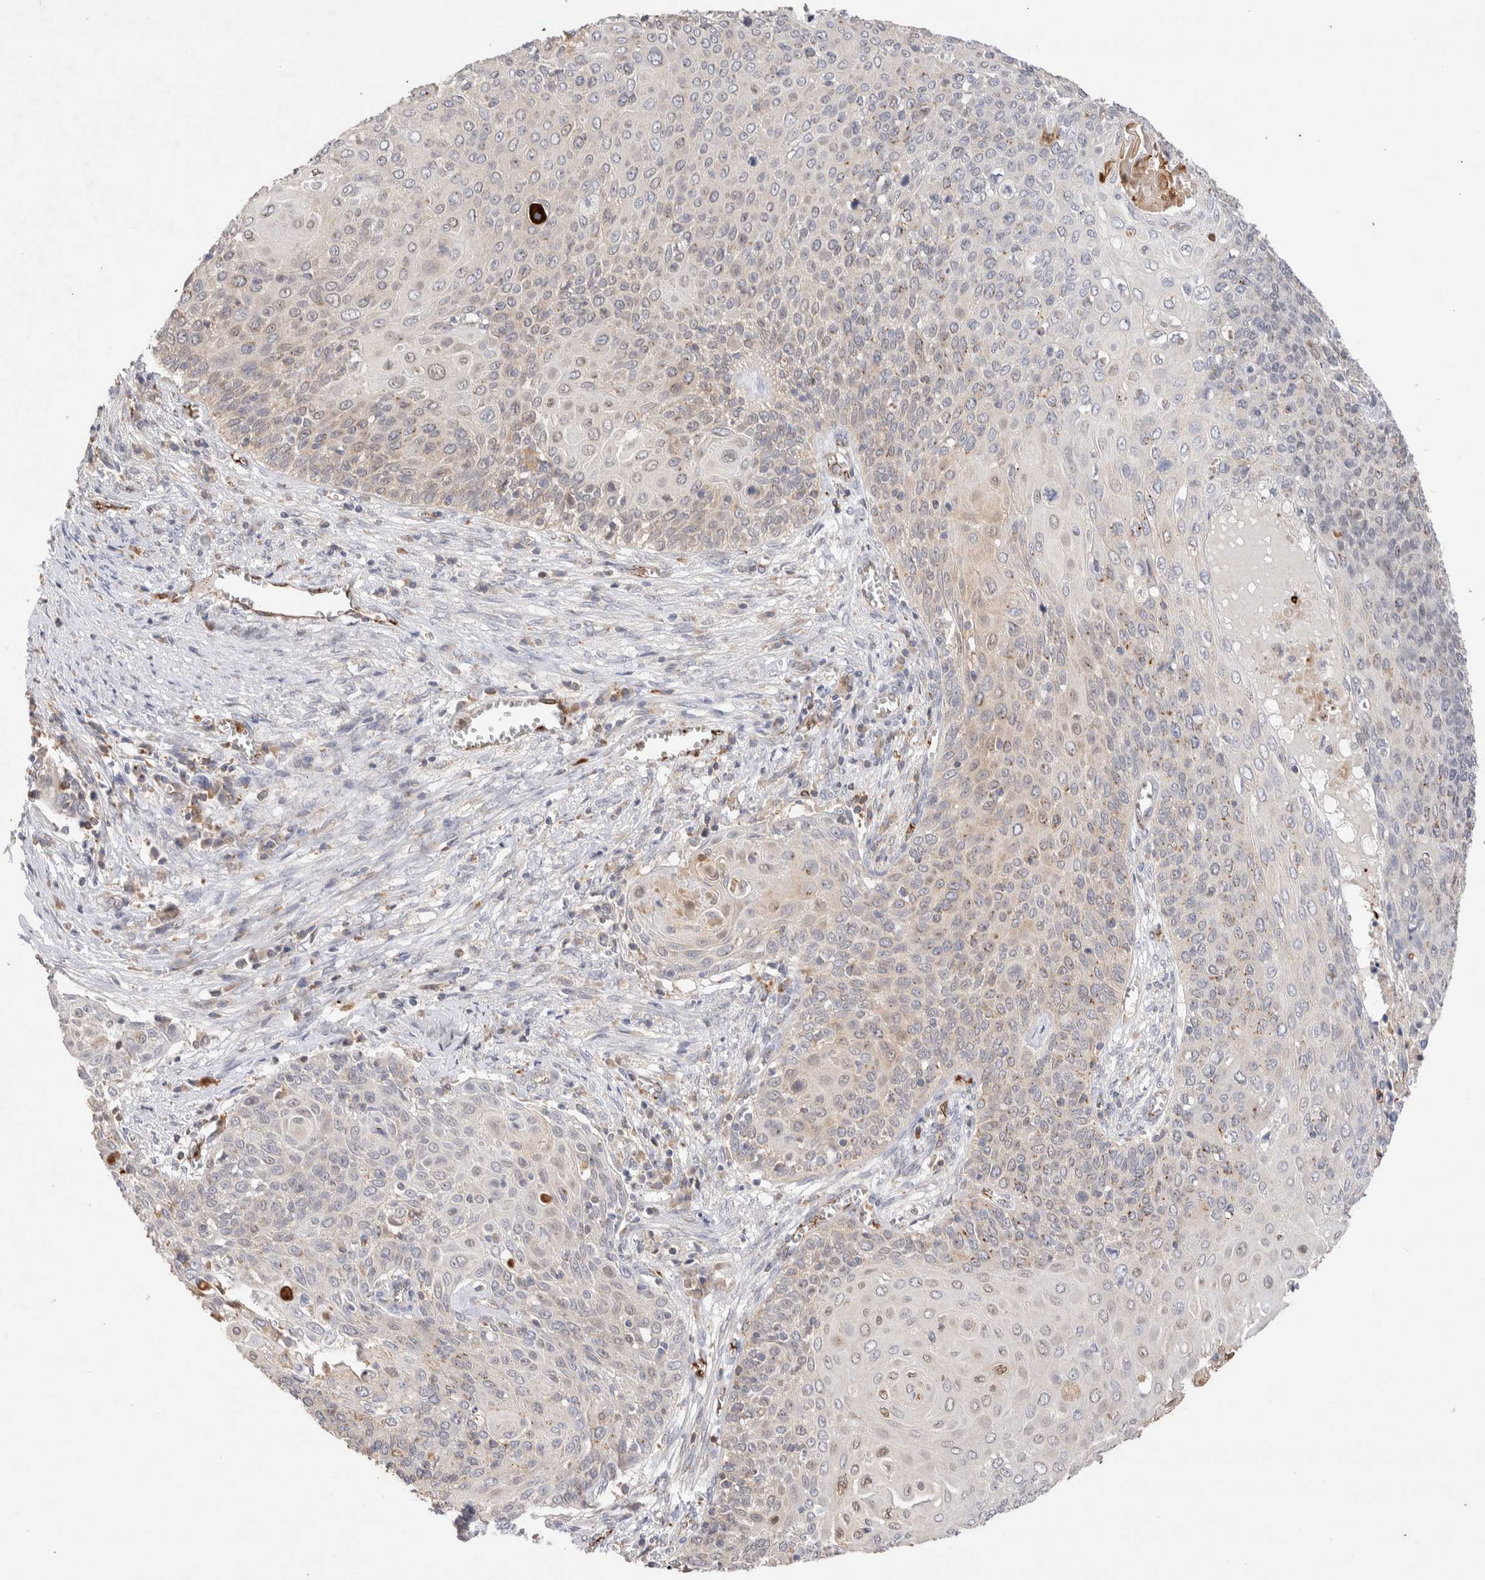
{"staining": {"intensity": "weak", "quantity": "<25%", "location": "cytoplasmic/membranous"}, "tissue": "cervical cancer", "cell_type": "Tumor cells", "image_type": "cancer", "snomed": [{"axis": "morphology", "description": "Squamous cell carcinoma, NOS"}, {"axis": "topography", "description": "Cervix"}], "caption": "The IHC image has no significant staining in tumor cells of cervical cancer tissue. (DAB immunohistochemistry visualized using brightfield microscopy, high magnification).", "gene": "NSMAF", "patient": {"sex": "female", "age": 39}}